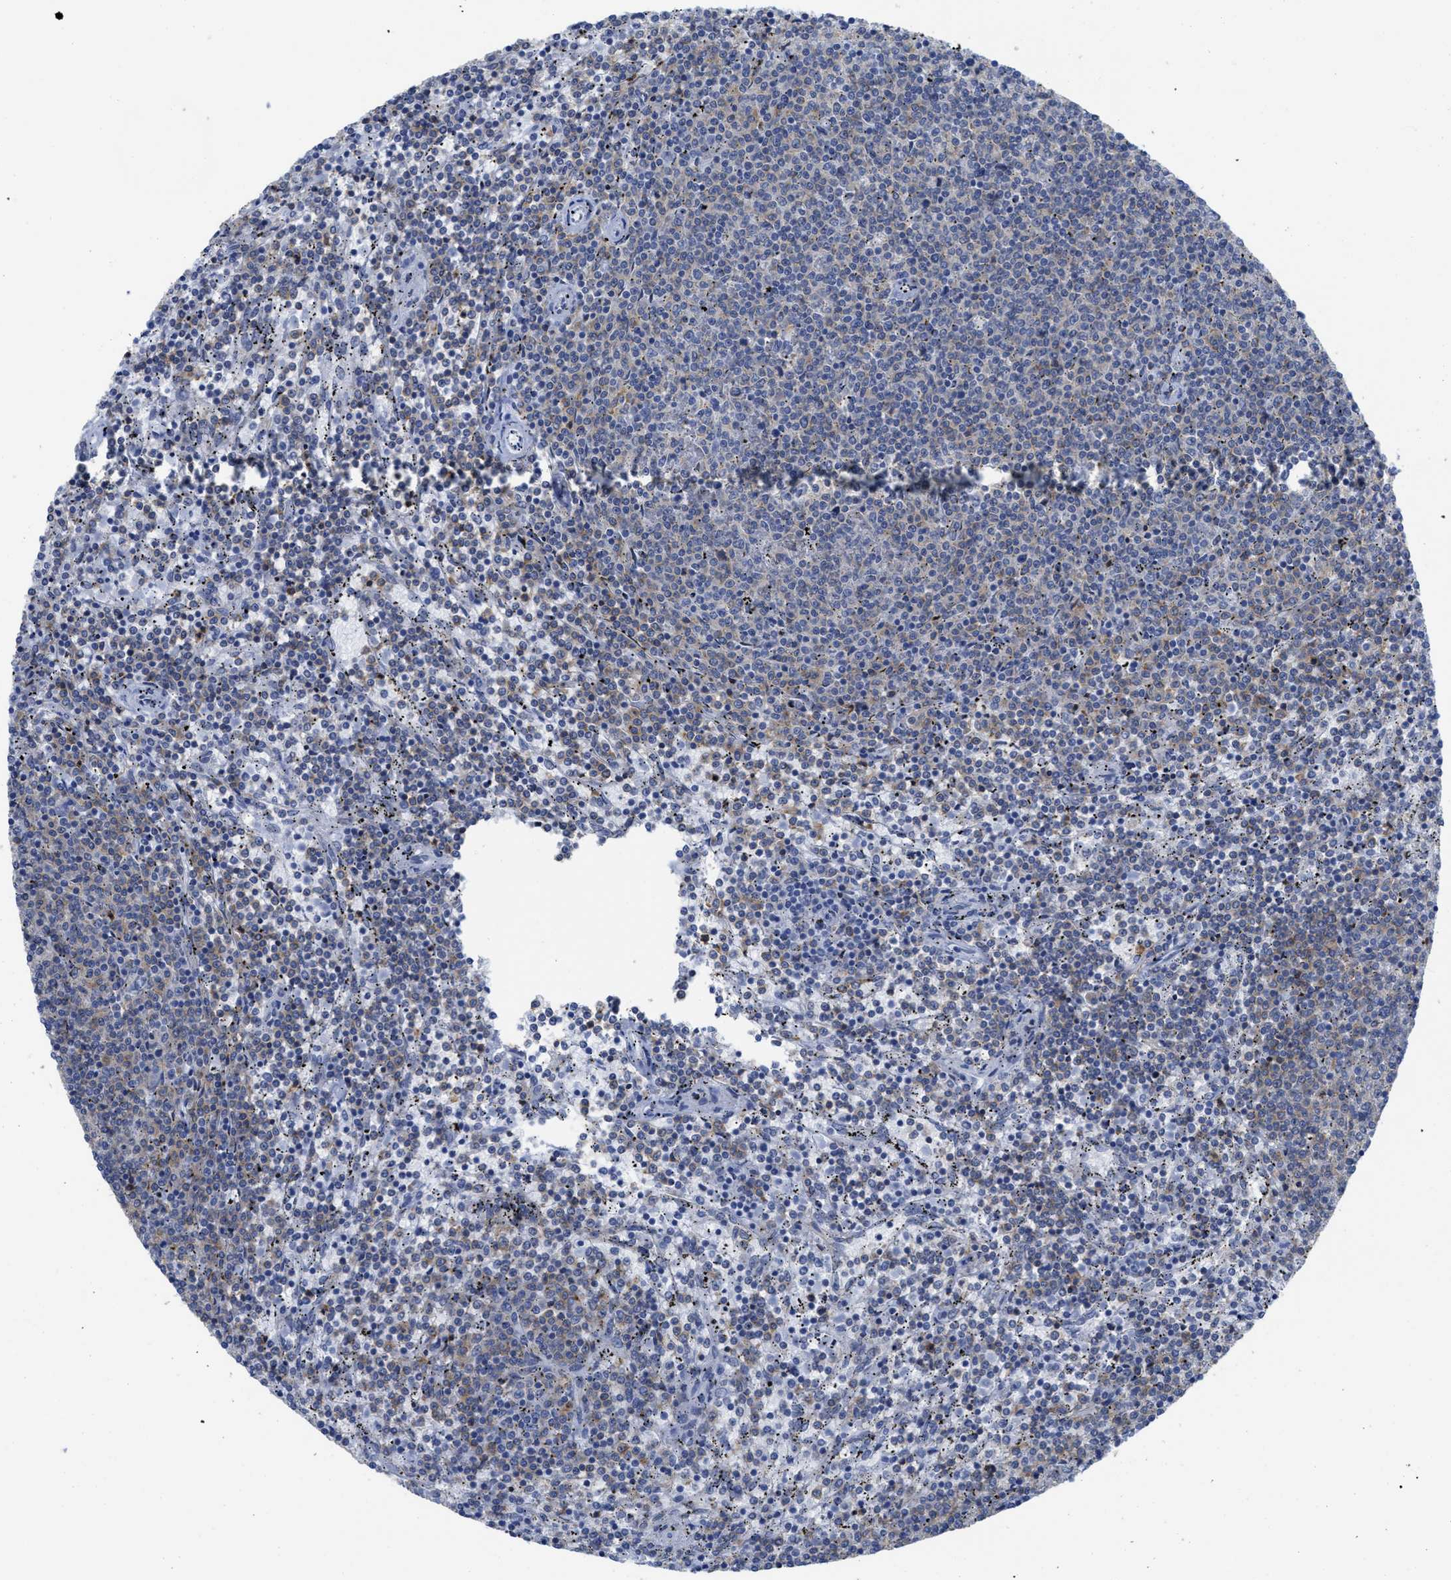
{"staining": {"intensity": "weak", "quantity": "25%-75%", "location": "cytoplasmic/membranous"}, "tissue": "lymphoma", "cell_type": "Tumor cells", "image_type": "cancer", "snomed": [{"axis": "morphology", "description": "Malignant lymphoma, non-Hodgkin's type, Low grade"}, {"axis": "topography", "description": "Spleen"}], "caption": "Low-grade malignant lymphoma, non-Hodgkin's type was stained to show a protein in brown. There is low levels of weak cytoplasmic/membranous staining in approximately 25%-75% of tumor cells. The staining was performed using DAB, with brown indicating positive protein expression. Nuclei are stained blue with hematoxylin.", "gene": "ACKR1", "patient": {"sex": "female", "age": 50}}